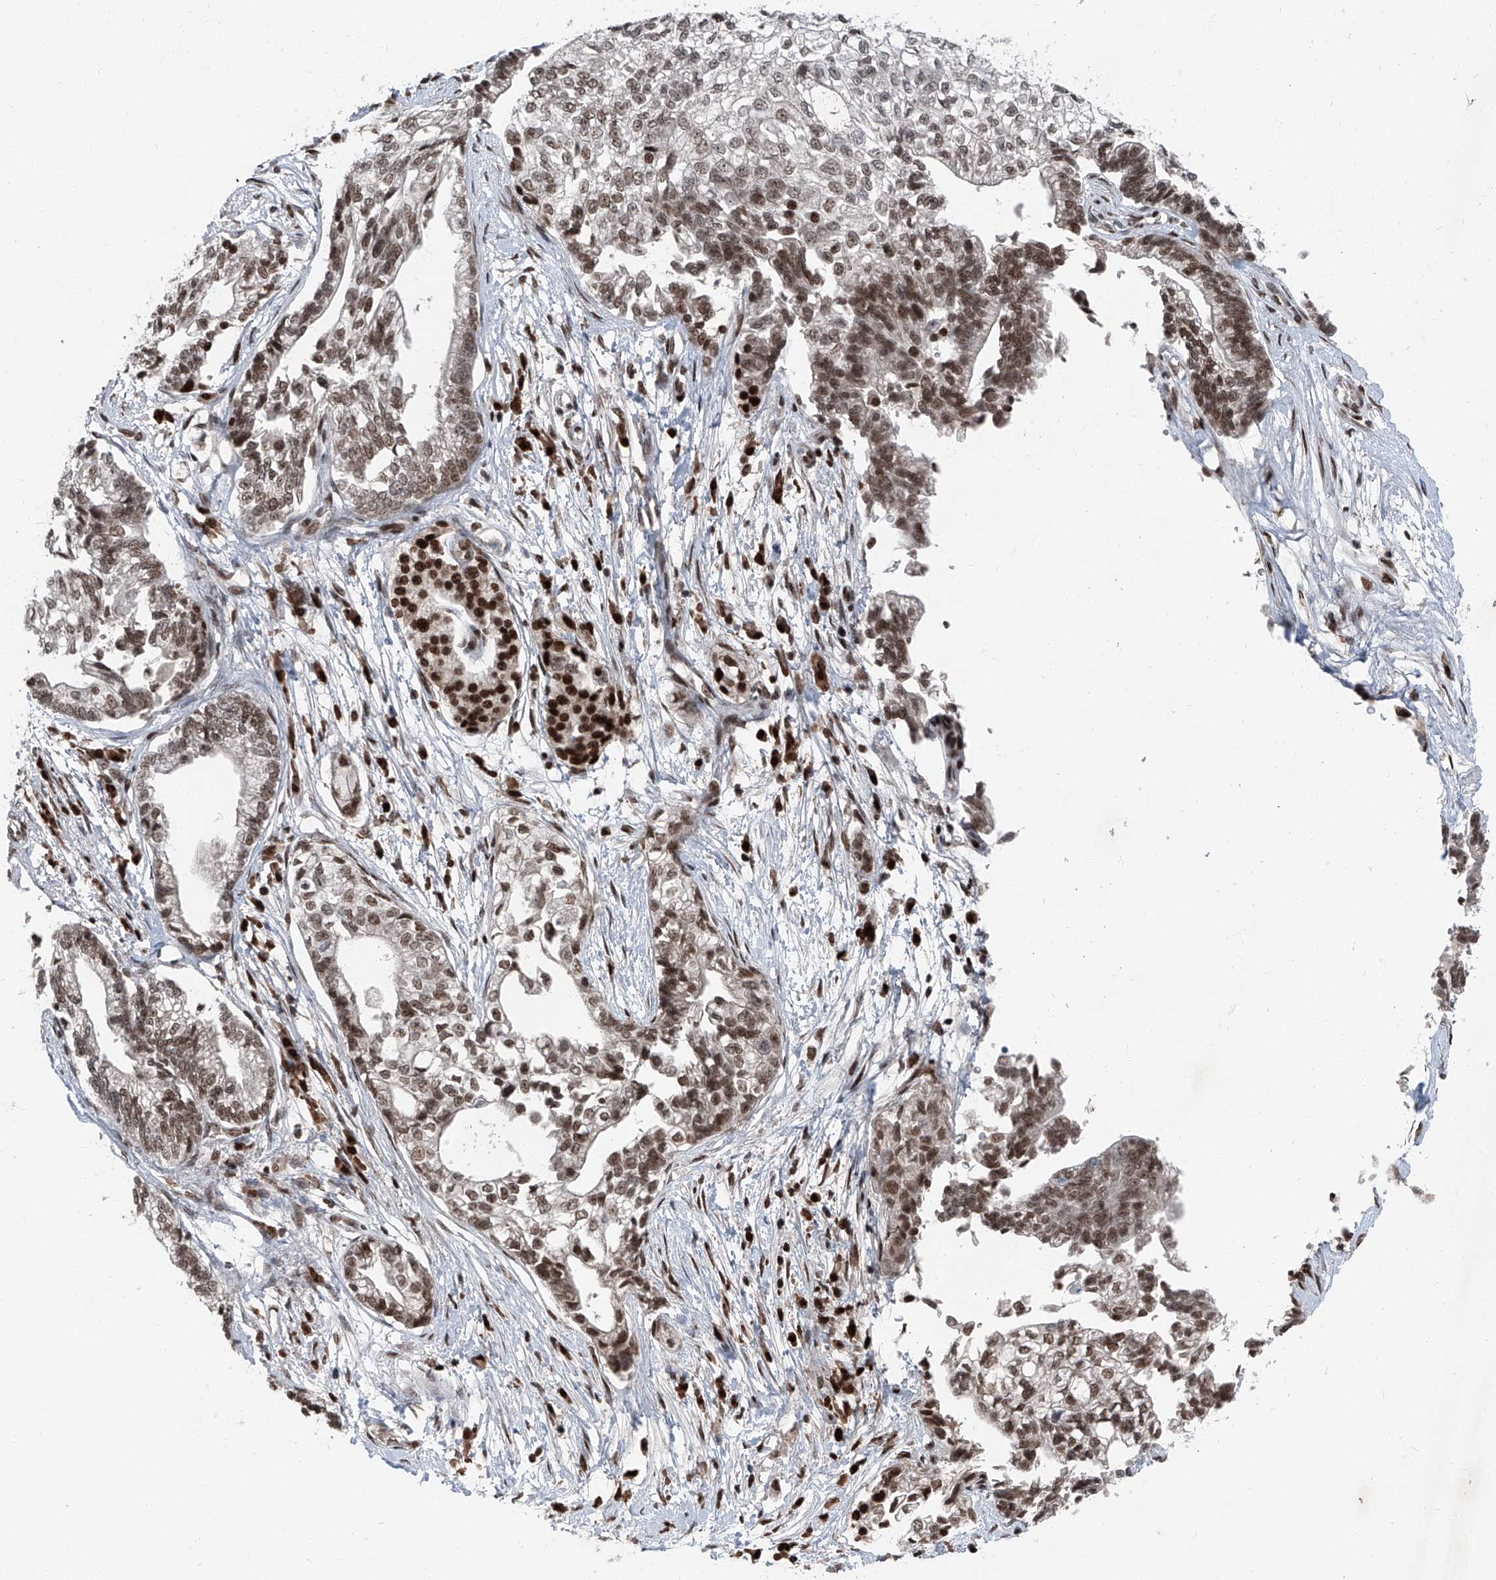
{"staining": {"intensity": "moderate", "quantity": ">75%", "location": "nuclear"}, "tissue": "pancreatic cancer", "cell_type": "Tumor cells", "image_type": "cancer", "snomed": [{"axis": "morphology", "description": "Adenocarcinoma, NOS"}, {"axis": "topography", "description": "Pancreas"}], "caption": "Protein positivity by IHC displays moderate nuclear expression in approximately >75% of tumor cells in pancreatic cancer (adenocarcinoma).", "gene": "BMI1", "patient": {"sex": "male", "age": 72}}